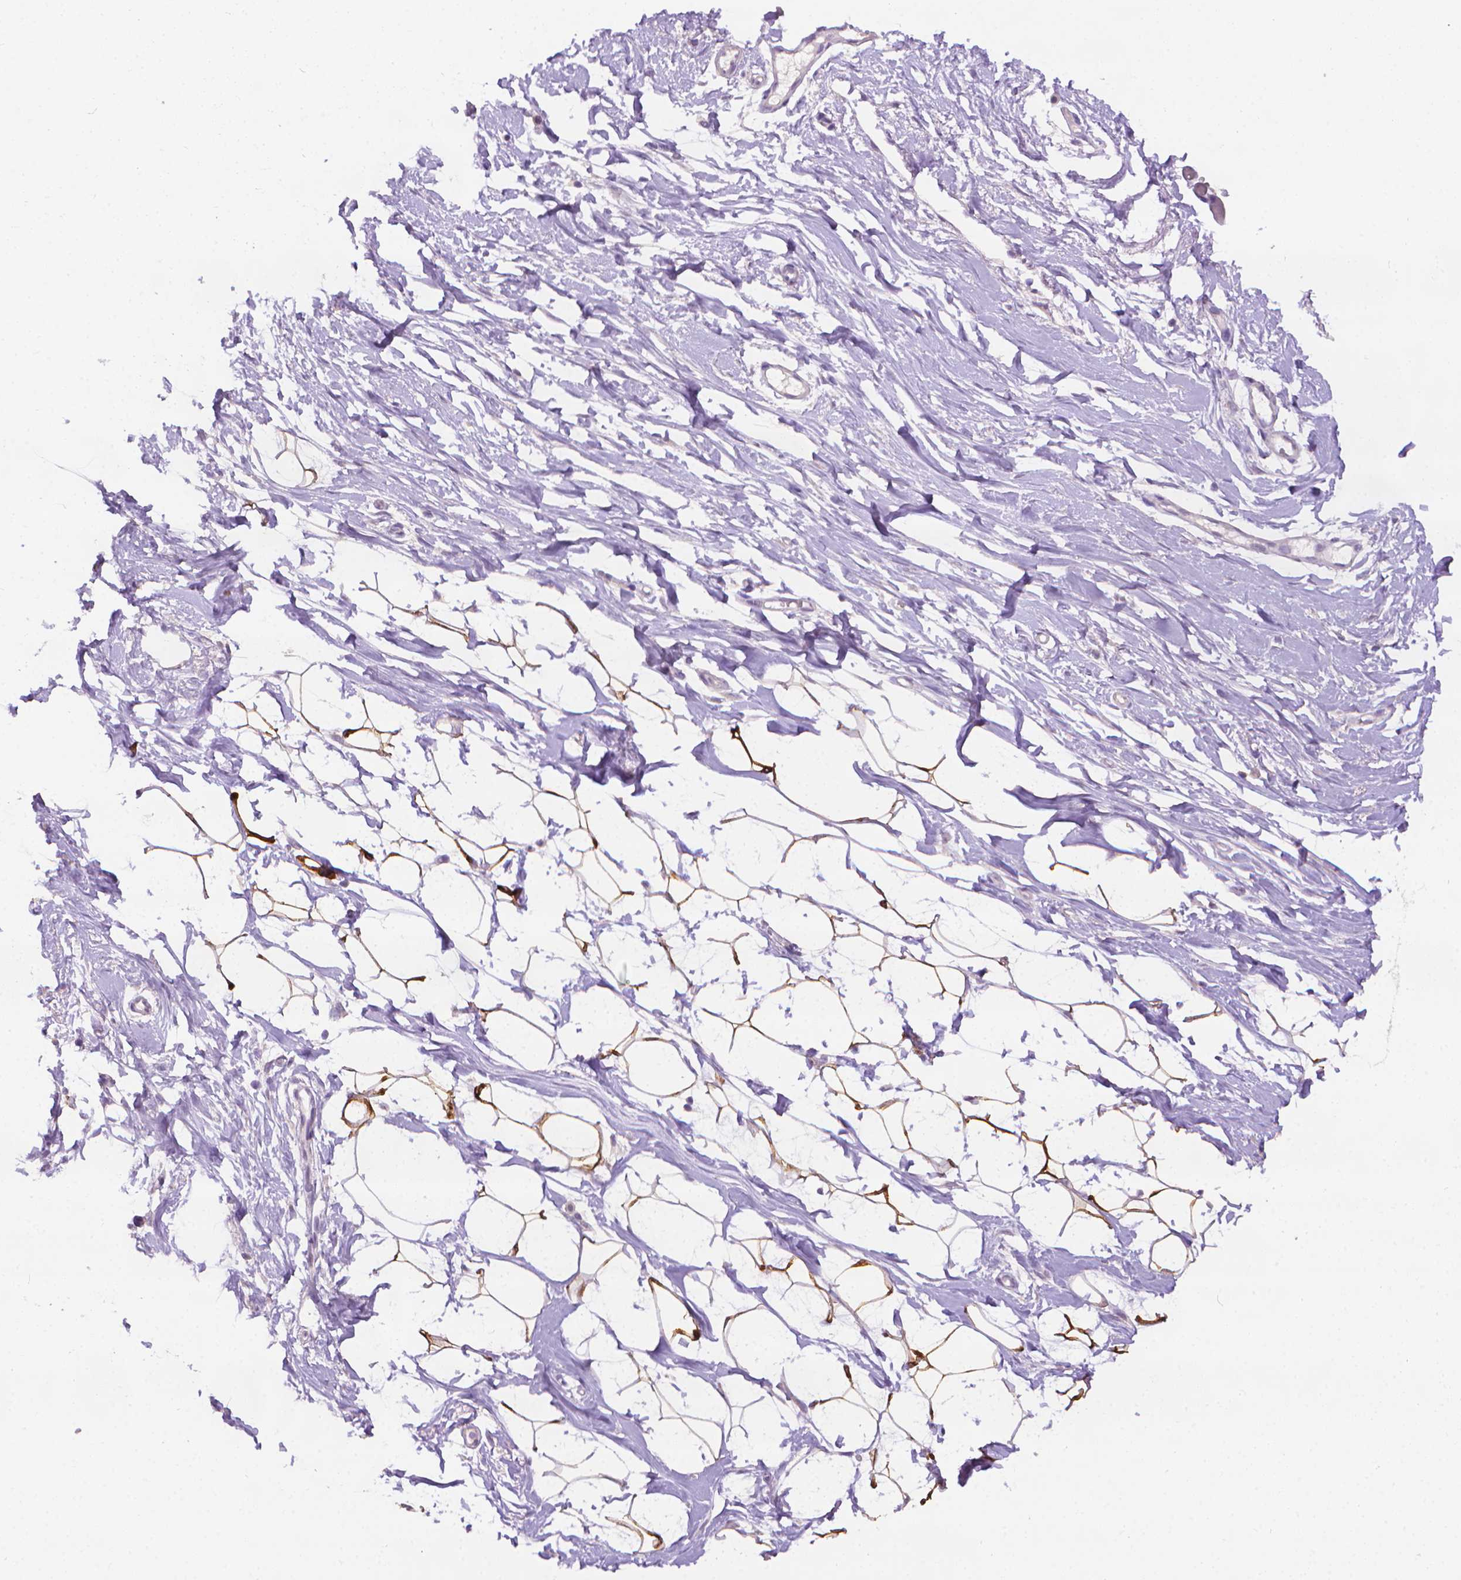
{"staining": {"intensity": "strong", "quantity": "25%-75%", "location": "cytoplasmic/membranous"}, "tissue": "breast", "cell_type": "Adipocytes", "image_type": "normal", "snomed": [{"axis": "morphology", "description": "Normal tissue, NOS"}, {"axis": "topography", "description": "Breast"}], "caption": "Breast stained with immunohistochemistry exhibits strong cytoplasmic/membranous positivity in approximately 25%-75% of adipocytes.", "gene": "FASN", "patient": {"sex": "female", "age": 49}}